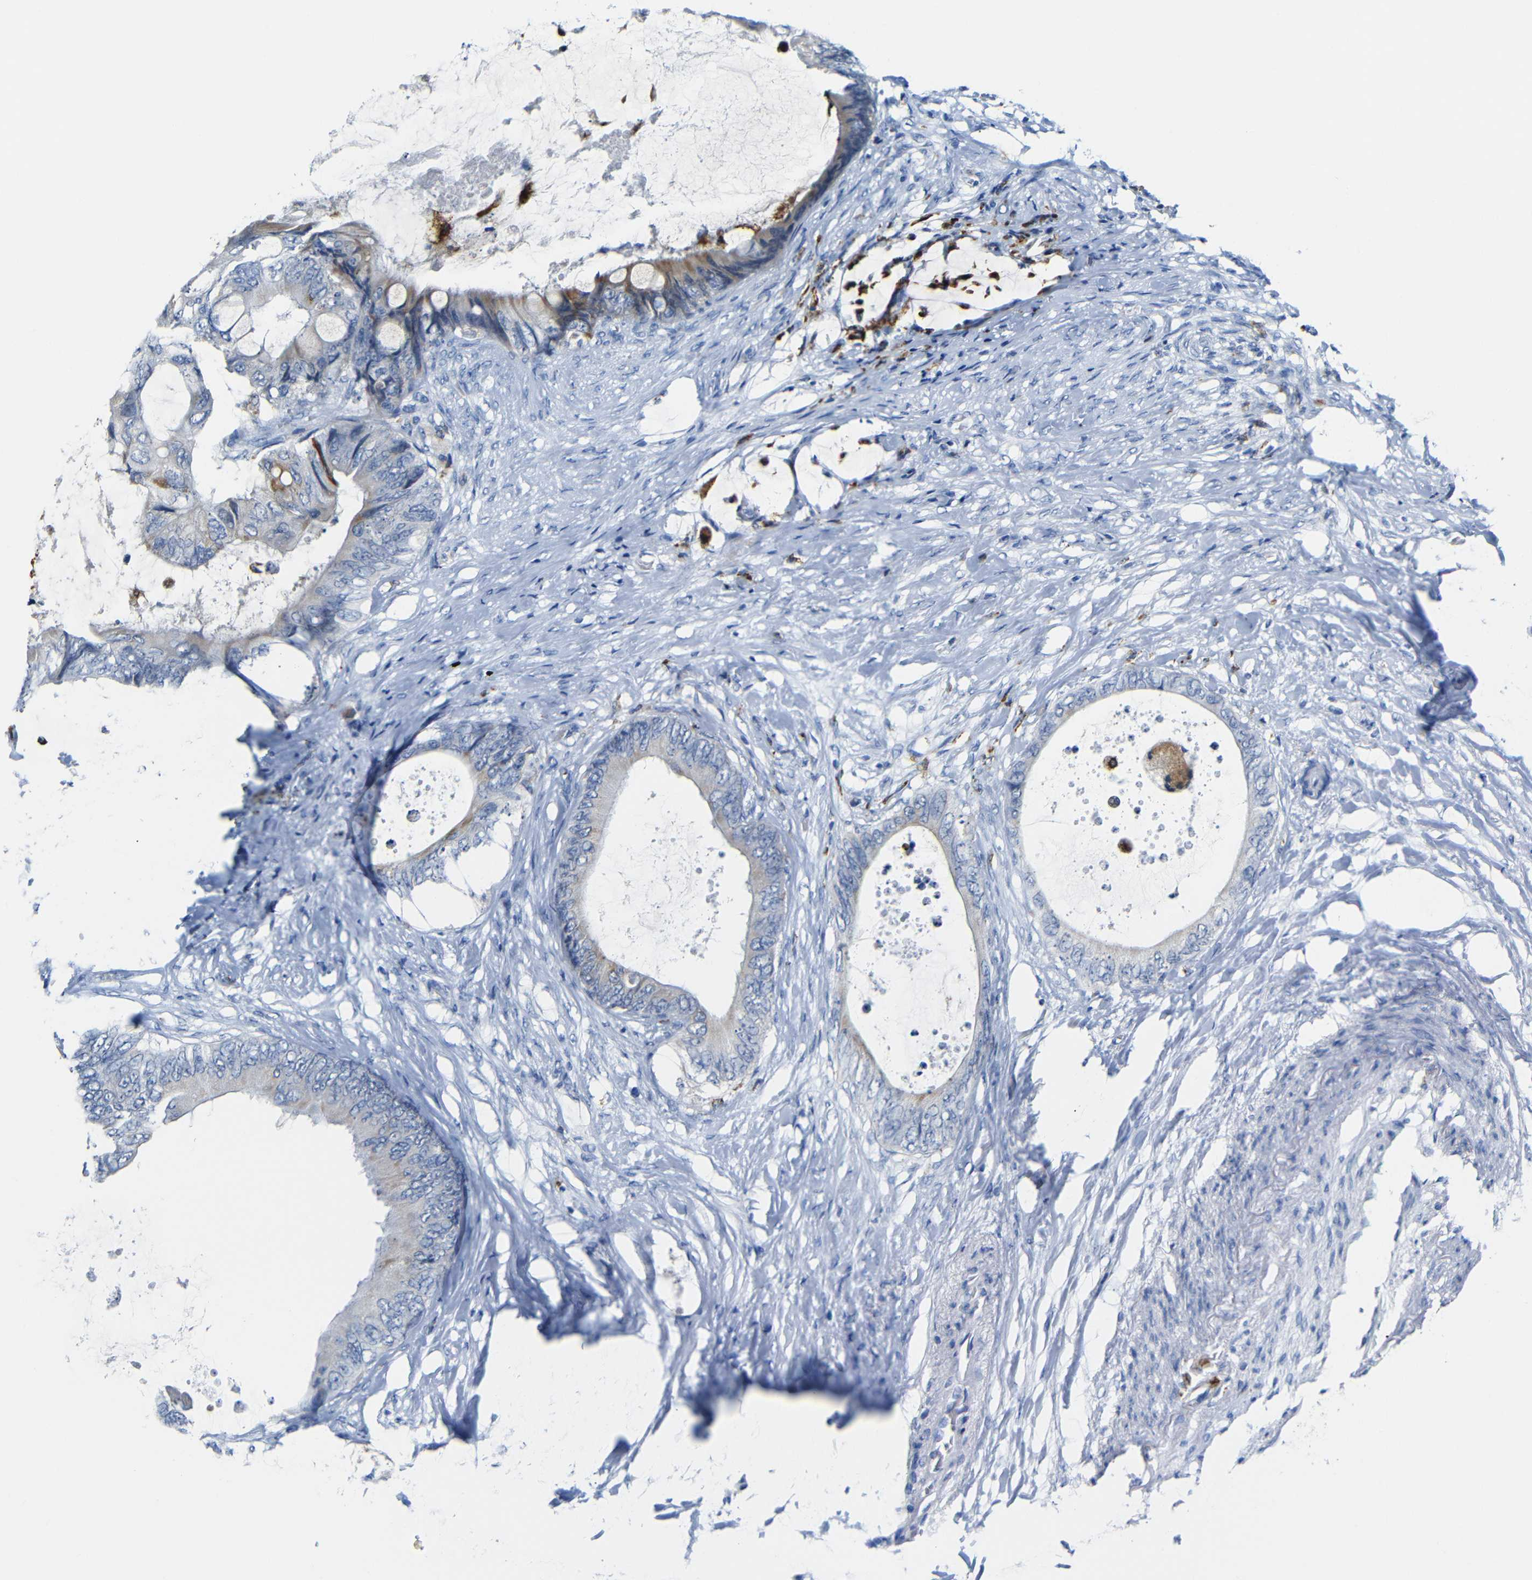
{"staining": {"intensity": "moderate", "quantity": "<25%", "location": "cytoplasmic/membranous"}, "tissue": "colorectal cancer", "cell_type": "Tumor cells", "image_type": "cancer", "snomed": [{"axis": "morphology", "description": "Normal tissue, NOS"}, {"axis": "morphology", "description": "Adenocarcinoma, NOS"}, {"axis": "topography", "description": "Rectum"}, {"axis": "topography", "description": "Peripheral nerve tissue"}], "caption": "This is a micrograph of immunohistochemistry staining of colorectal cancer (adenocarcinoma), which shows moderate expression in the cytoplasmic/membranous of tumor cells.", "gene": "C15orf48", "patient": {"sex": "female", "age": 77}}